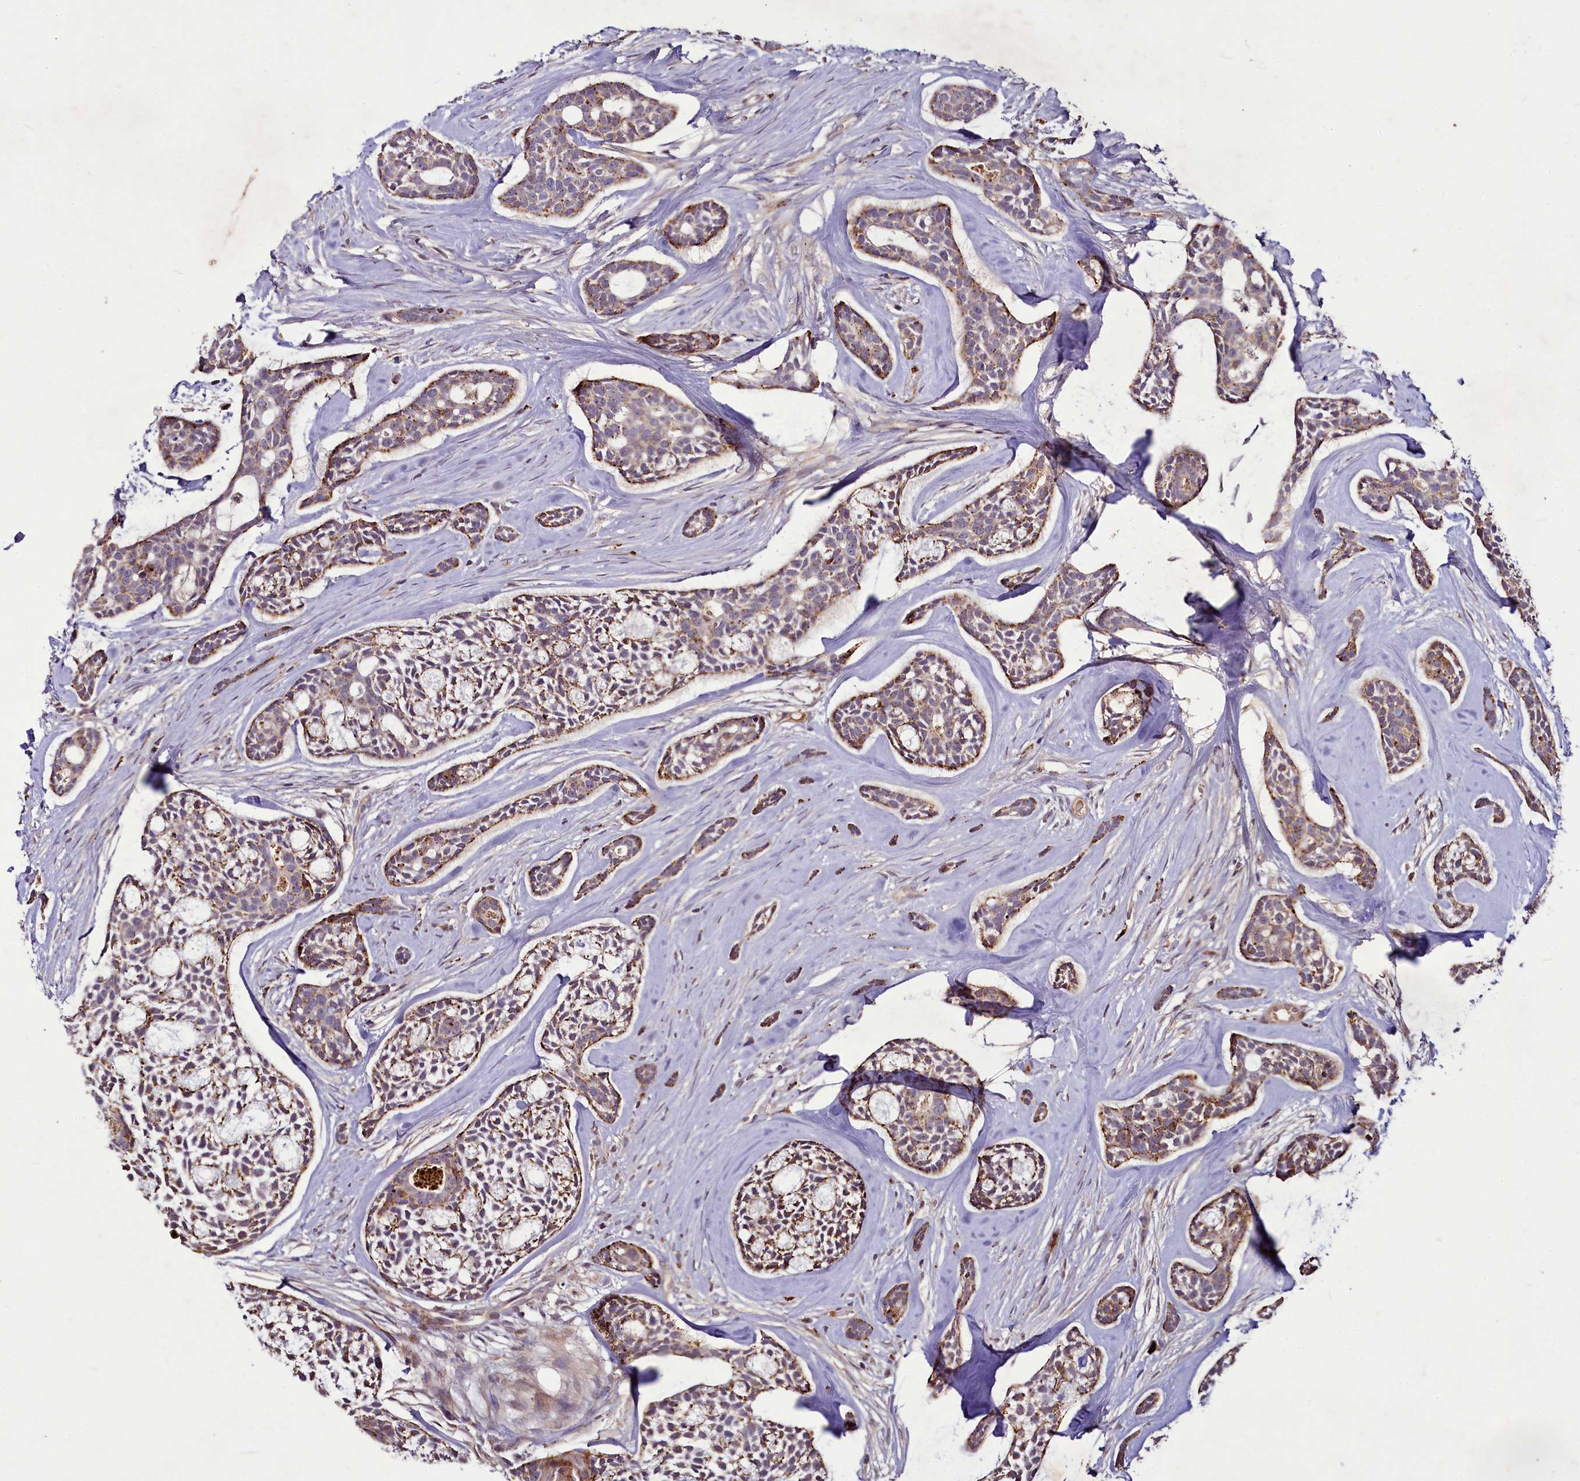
{"staining": {"intensity": "moderate", "quantity": "25%-75%", "location": "cytoplasmic/membranous"}, "tissue": "head and neck cancer", "cell_type": "Tumor cells", "image_type": "cancer", "snomed": [{"axis": "morphology", "description": "Adenocarcinoma, NOS"}, {"axis": "topography", "description": "Subcutis"}, {"axis": "topography", "description": "Head-Neck"}], "caption": "Immunohistochemistry (IHC) staining of head and neck cancer, which reveals medium levels of moderate cytoplasmic/membranous staining in approximately 25%-75% of tumor cells indicating moderate cytoplasmic/membranous protein staining. The staining was performed using DAB (brown) for protein detection and nuclei were counterstained in hematoxylin (blue).", "gene": "C11orf86", "patient": {"sex": "female", "age": 73}}